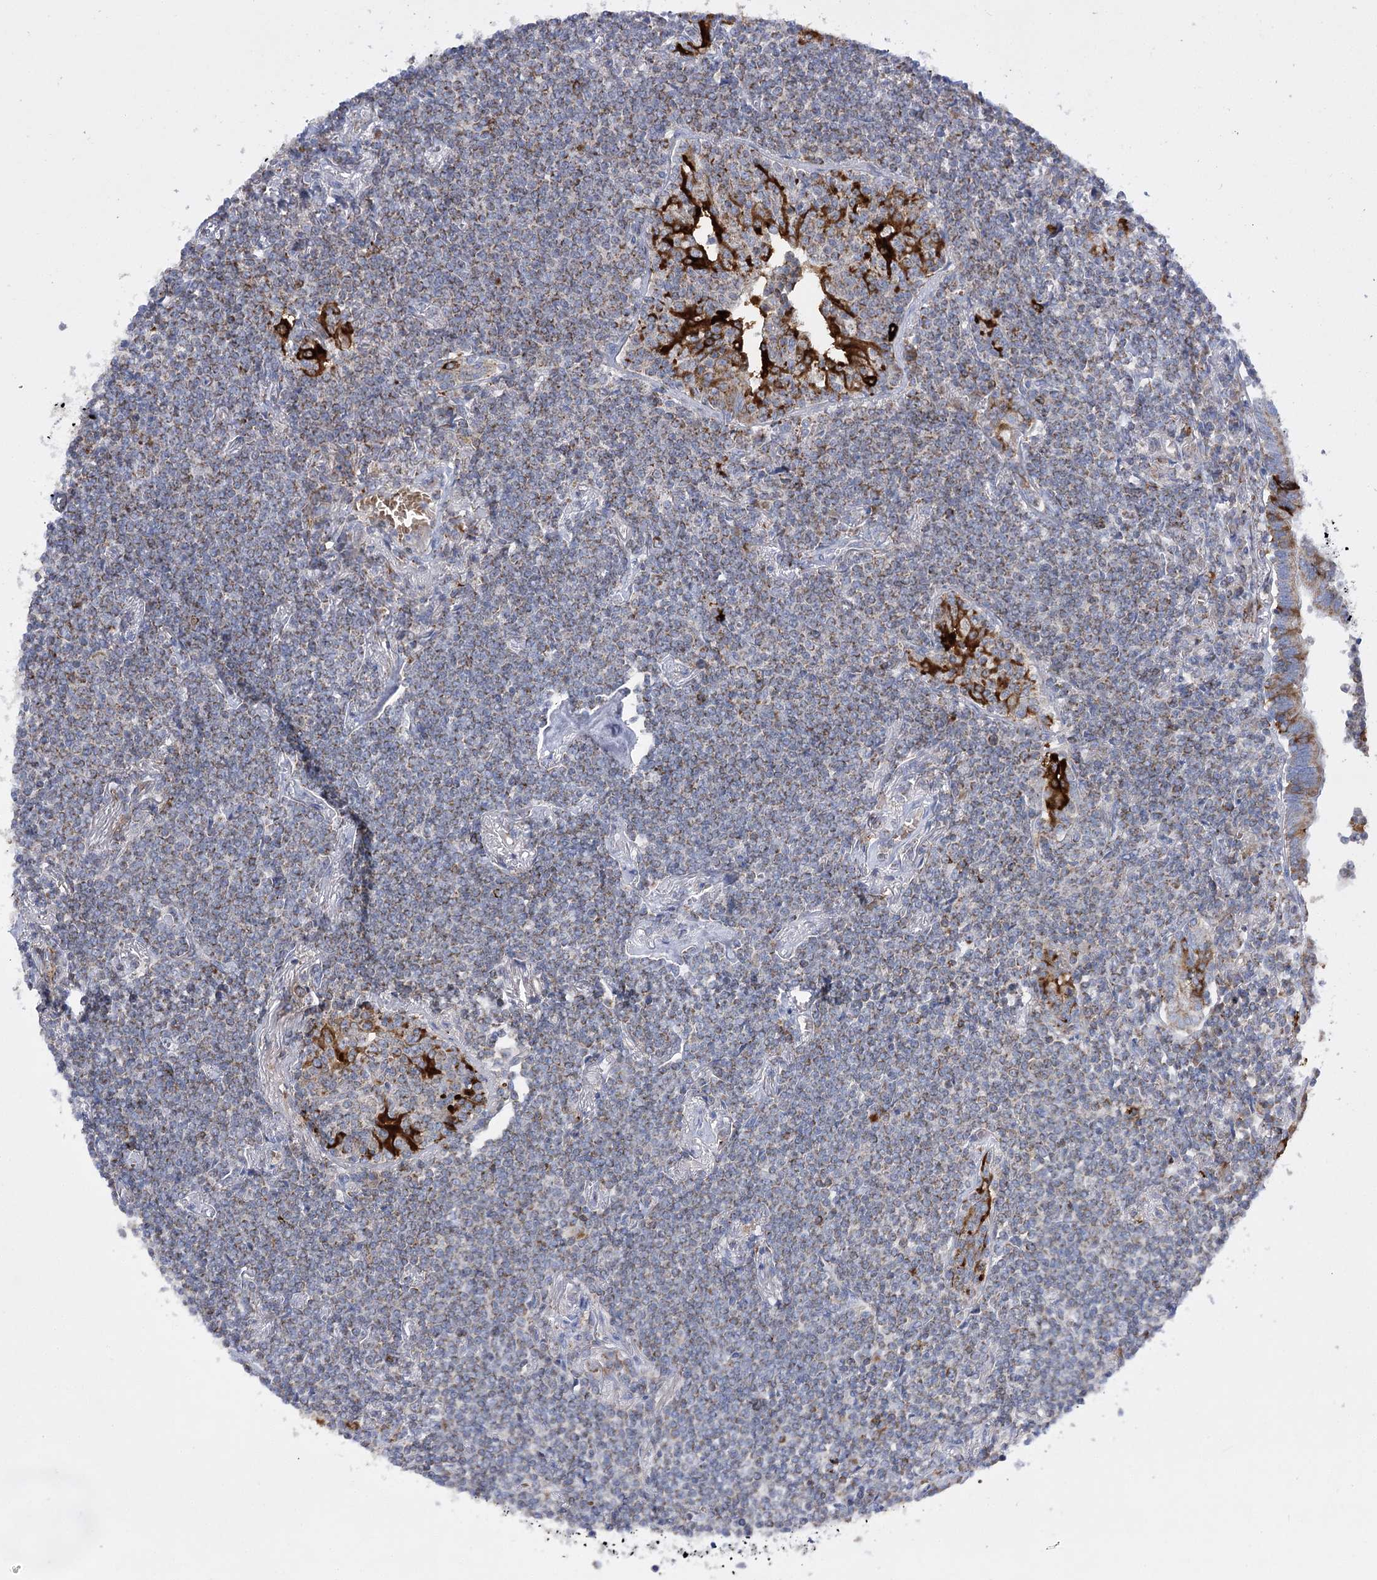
{"staining": {"intensity": "weak", "quantity": "25%-75%", "location": "cytoplasmic/membranous"}, "tissue": "lymphoma", "cell_type": "Tumor cells", "image_type": "cancer", "snomed": [{"axis": "morphology", "description": "Malignant lymphoma, non-Hodgkin's type, Low grade"}, {"axis": "topography", "description": "Lung"}], "caption": "Immunohistochemistry histopathology image of neoplastic tissue: low-grade malignant lymphoma, non-Hodgkin's type stained using IHC shows low levels of weak protein expression localized specifically in the cytoplasmic/membranous of tumor cells, appearing as a cytoplasmic/membranous brown color.", "gene": "COX15", "patient": {"sex": "female", "age": 71}}